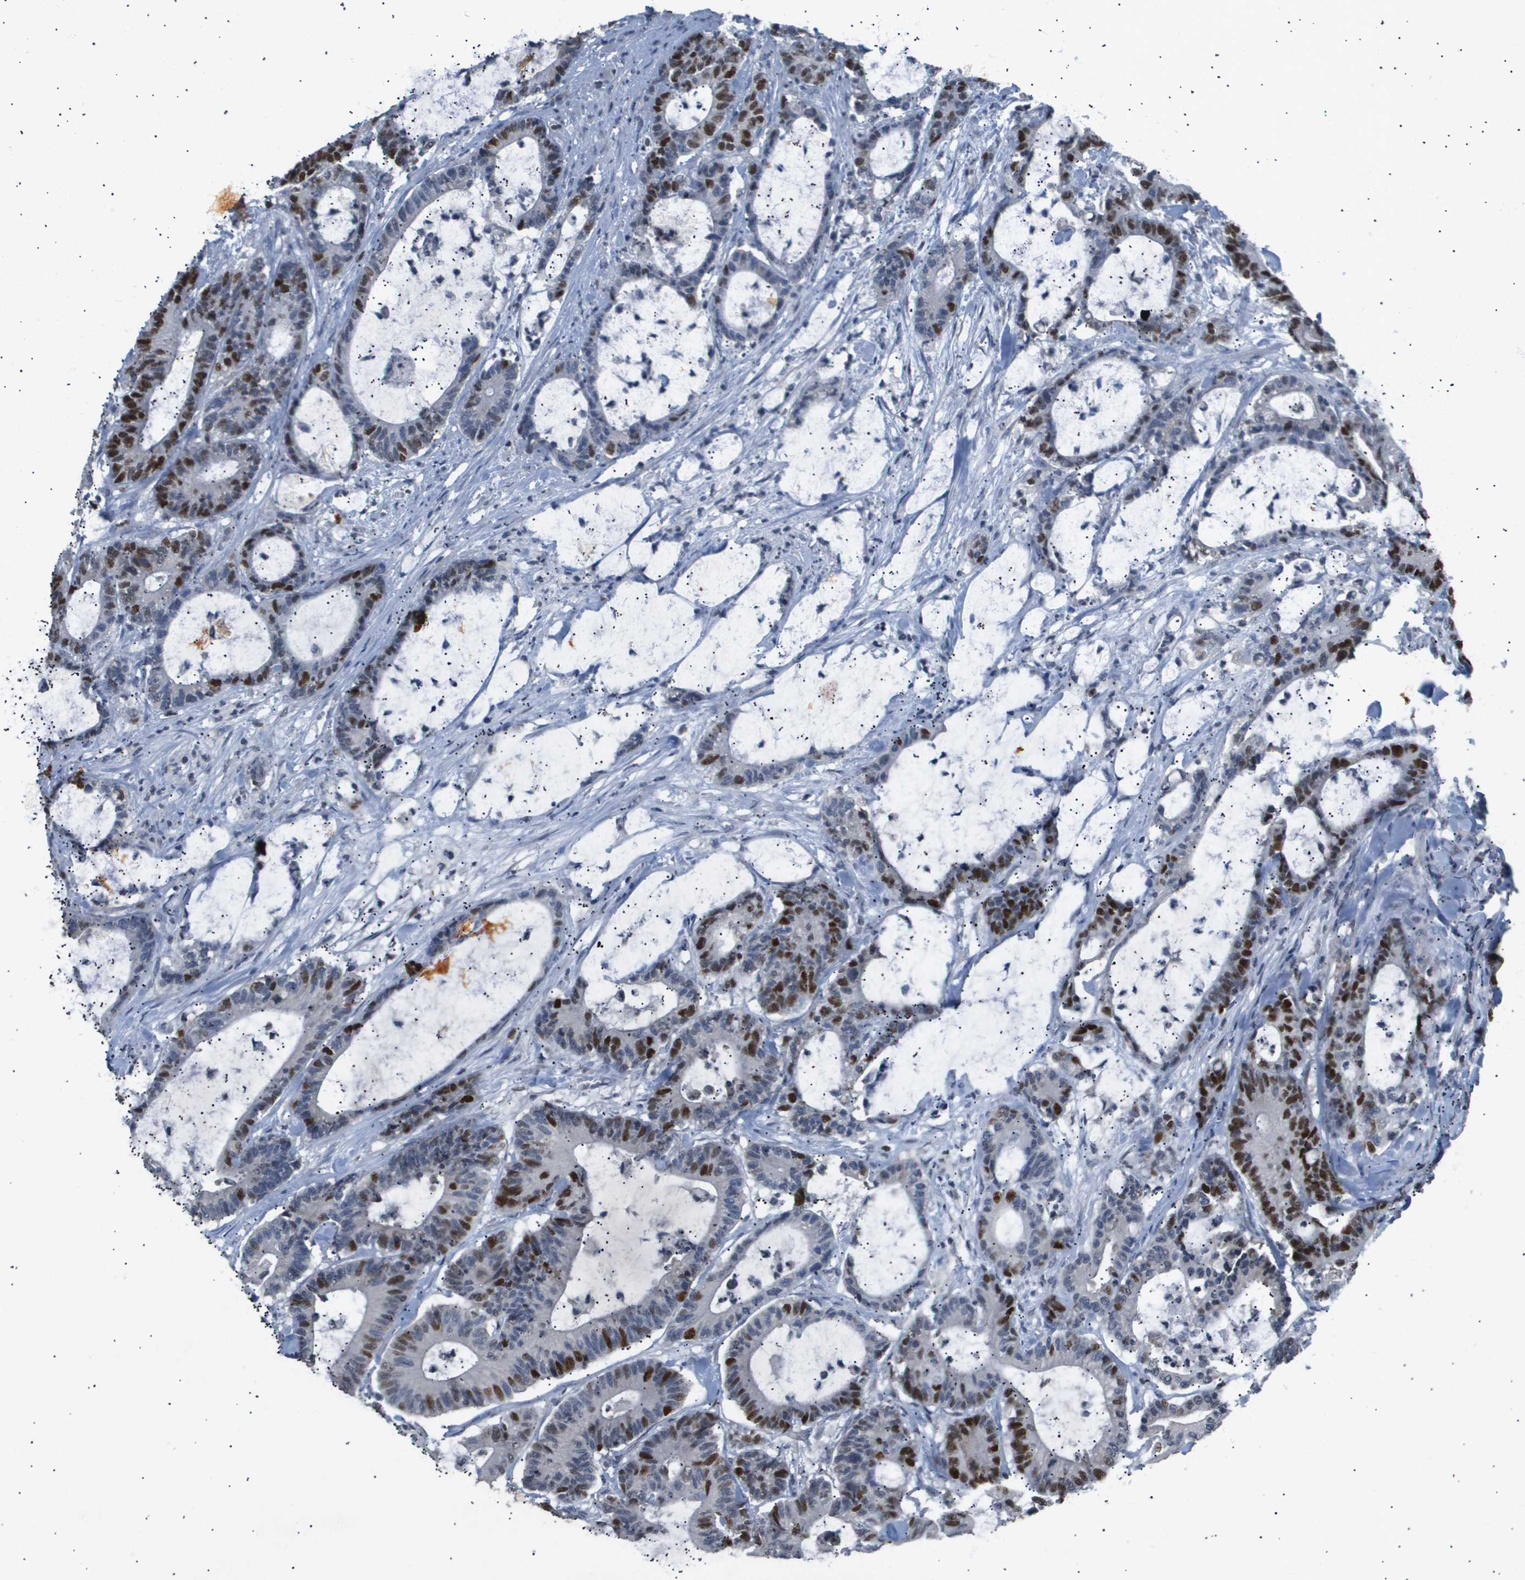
{"staining": {"intensity": "strong", "quantity": ">75%", "location": "nuclear"}, "tissue": "colorectal cancer", "cell_type": "Tumor cells", "image_type": "cancer", "snomed": [{"axis": "morphology", "description": "Adenocarcinoma, NOS"}, {"axis": "topography", "description": "Colon"}], "caption": "A high-resolution histopathology image shows IHC staining of colorectal cancer (adenocarcinoma), which shows strong nuclear expression in about >75% of tumor cells.", "gene": "ANAPC2", "patient": {"sex": "female", "age": 84}}